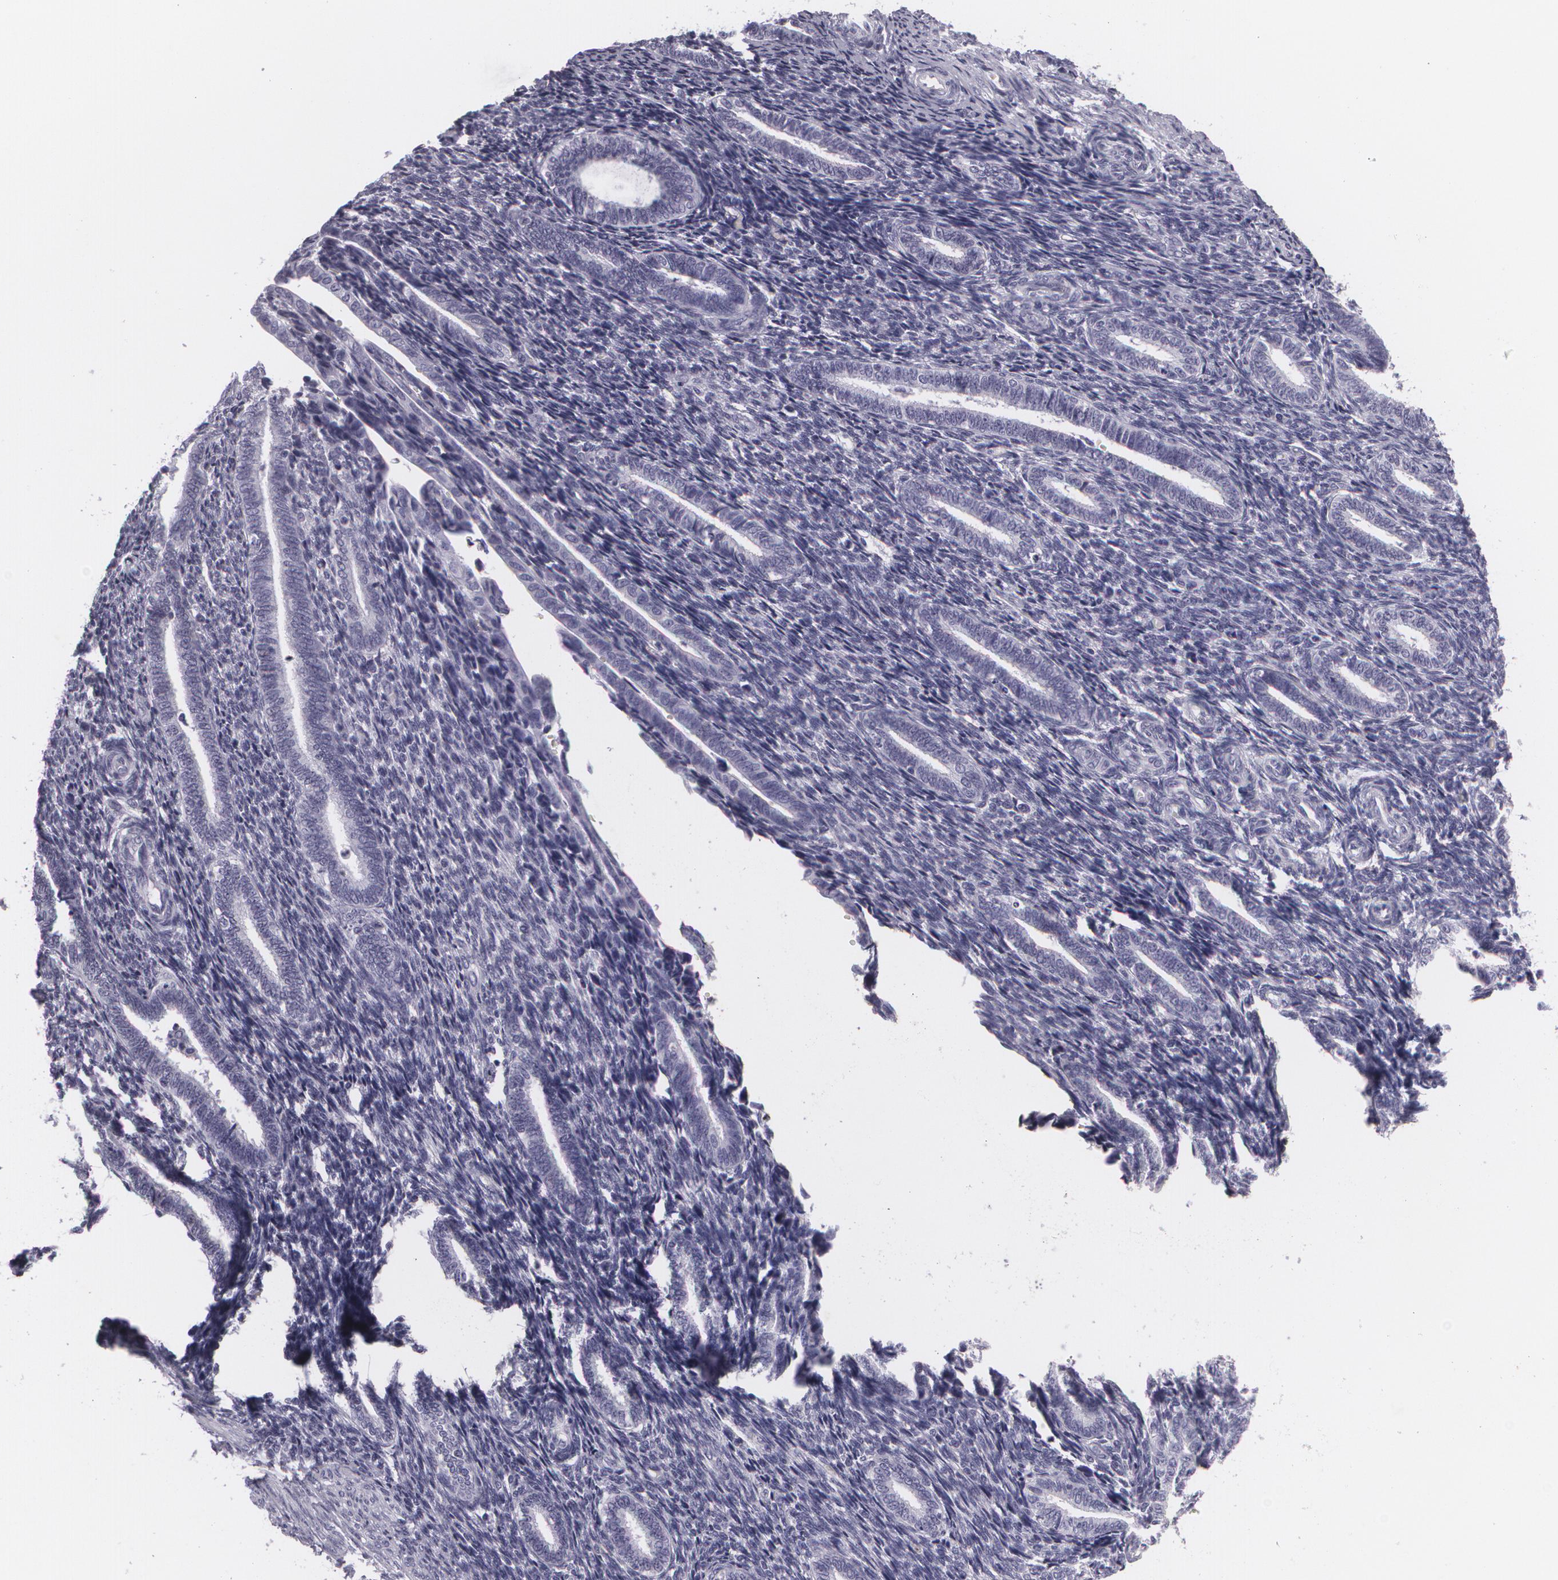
{"staining": {"intensity": "negative", "quantity": "none", "location": "none"}, "tissue": "endometrium", "cell_type": "Cells in endometrial stroma", "image_type": "normal", "snomed": [{"axis": "morphology", "description": "Normal tissue, NOS"}, {"axis": "topography", "description": "Endometrium"}], "caption": "Immunohistochemistry (IHC) of unremarkable human endometrium demonstrates no expression in cells in endometrial stroma. The staining is performed using DAB (3,3'-diaminobenzidine) brown chromogen with nuclei counter-stained in using hematoxylin.", "gene": "MAP2", "patient": {"sex": "female", "age": 27}}